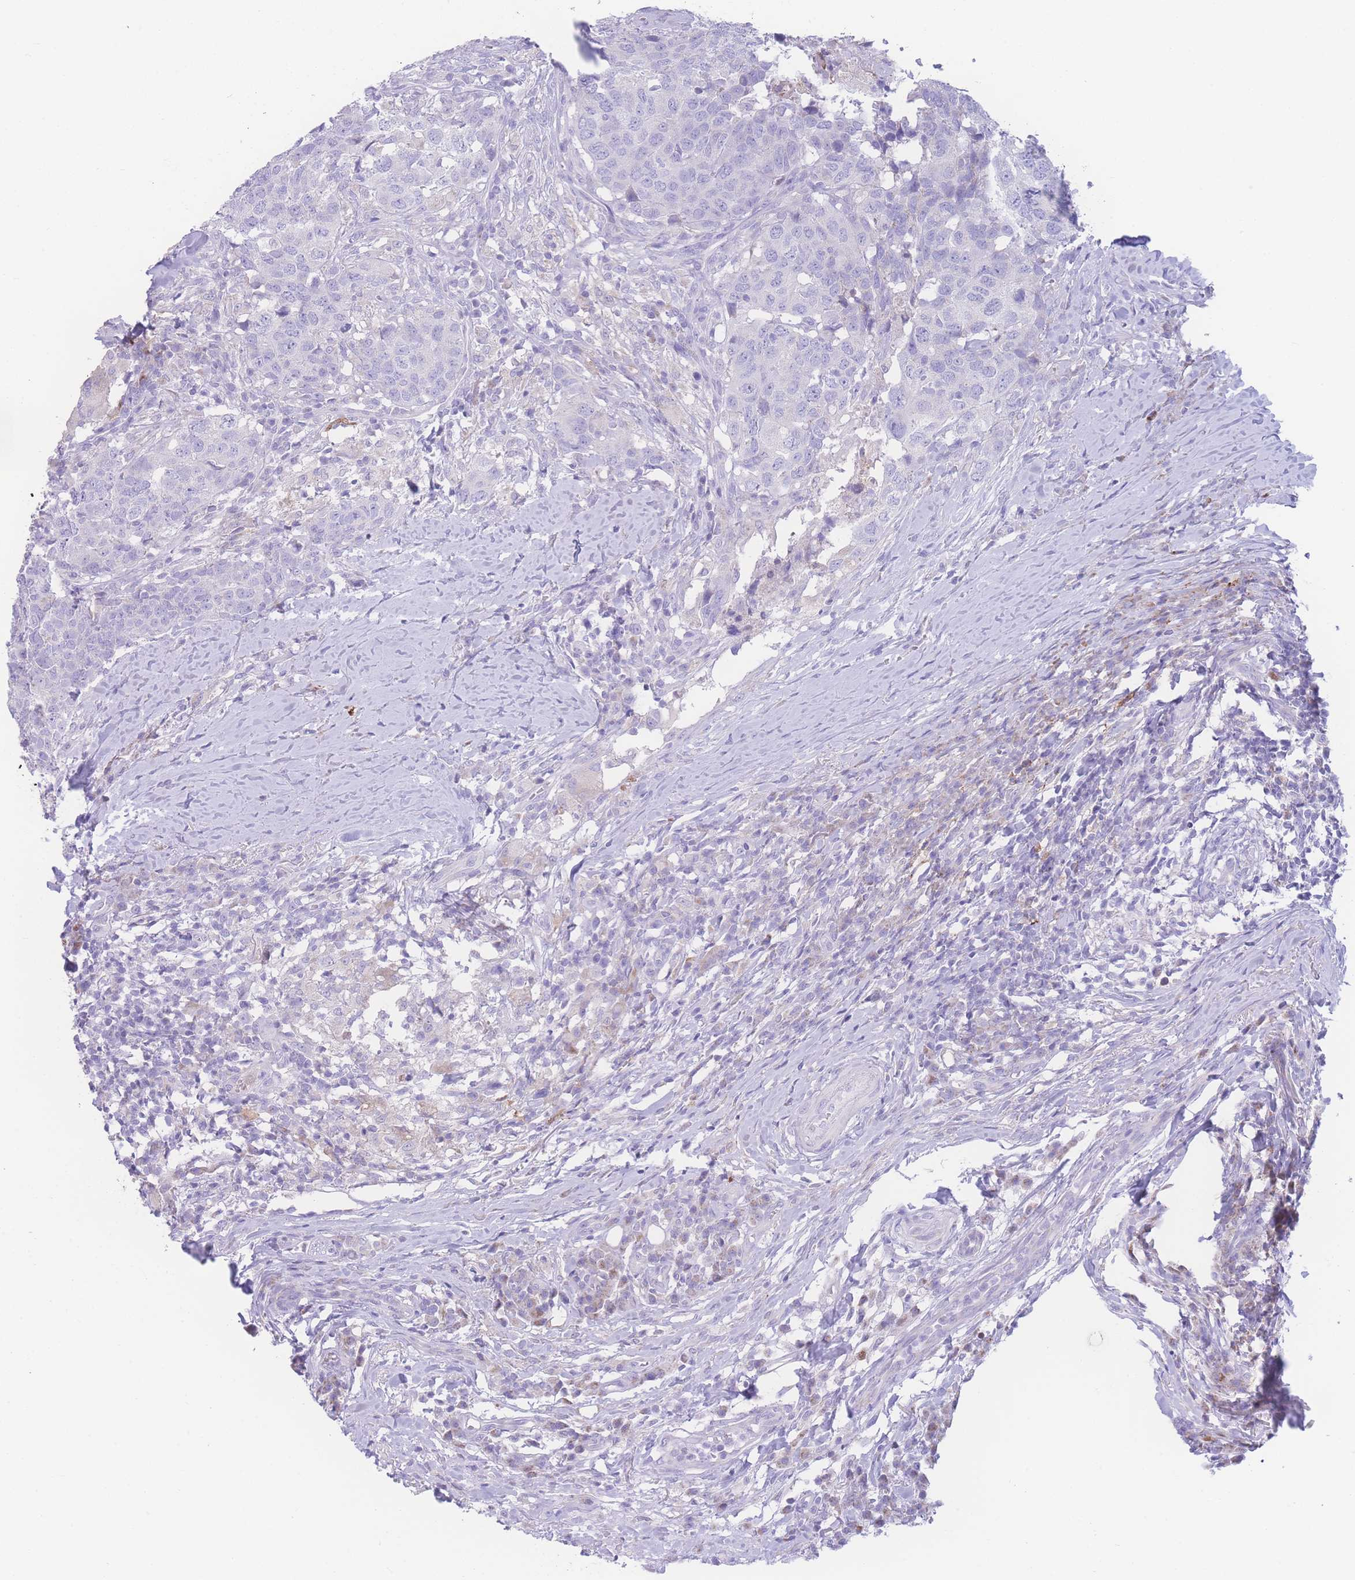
{"staining": {"intensity": "negative", "quantity": "none", "location": "none"}, "tissue": "head and neck cancer", "cell_type": "Tumor cells", "image_type": "cancer", "snomed": [{"axis": "morphology", "description": "Normal tissue, NOS"}, {"axis": "morphology", "description": "Squamous cell carcinoma, NOS"}, {"axis": "topography", "description": "Skeletal muscle"}, {"axis": "topography", "description": "Vascular tissue"}, {"axis": "topography", "description": "Peripheral nerve tissue"}, {"axis": "topography", "description": "Head-Neck"}], "caption": "There is no significant expression in tumor cells of head and neck squamous cell carcinoma.", "gene": "NBEAL1", "patient": {"sex": "male", "age": 66}}